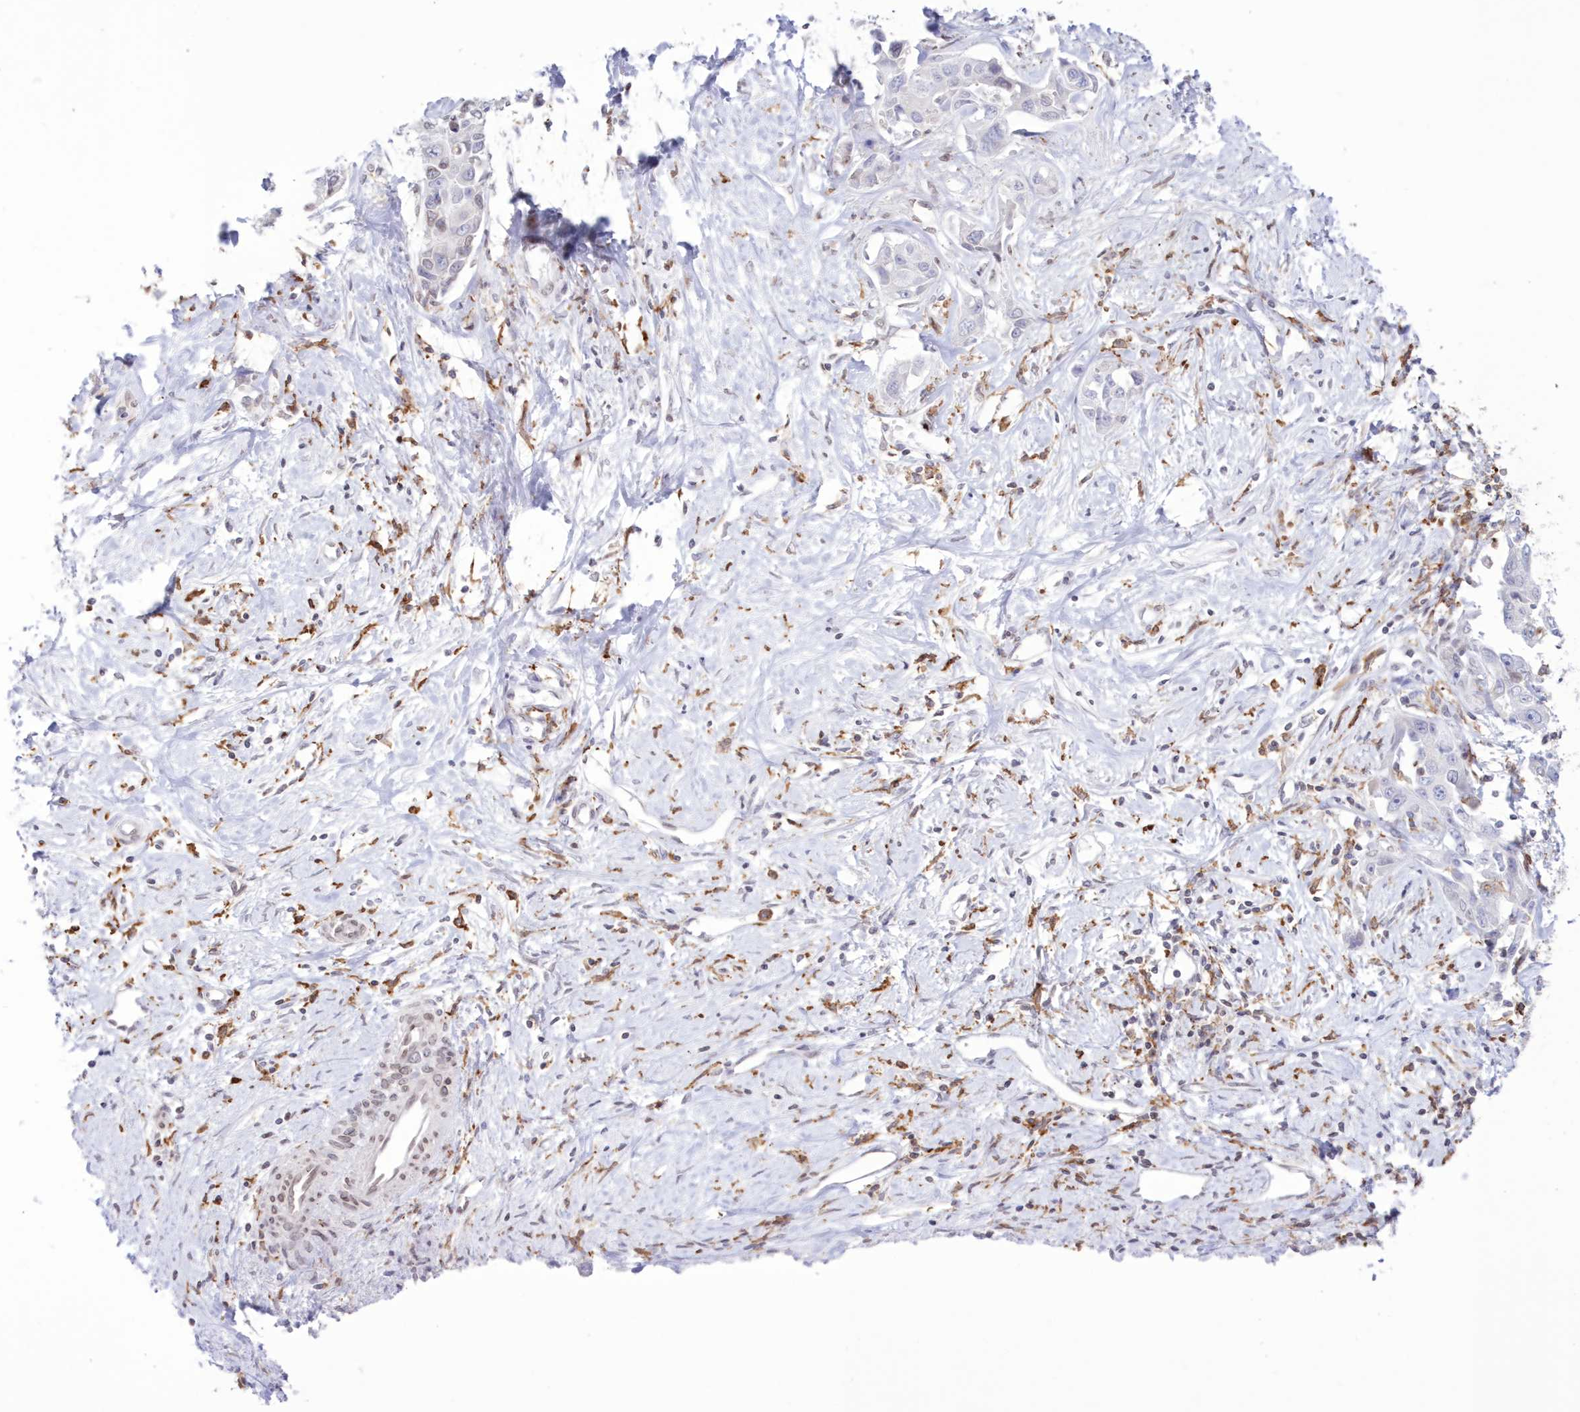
{"staining": {"intensity": "negative", "quantity": "none", "location": "none"}, "tissue": "liver cancer", "cell_type": "Tumor cells", "image_type": "cancer", "snomed": [{"axis": "morphology", "description": "Cholangiocarcinoma"}, {"axis": "topography", "description": "Liver"}], "caption": "This is an IHC histopathology image of human liver cancer (cholangiocarcinoma). There is no staining in tumor cells.", "gene": "C11orf1", "patient": {"sex": "male", "age": 59}}